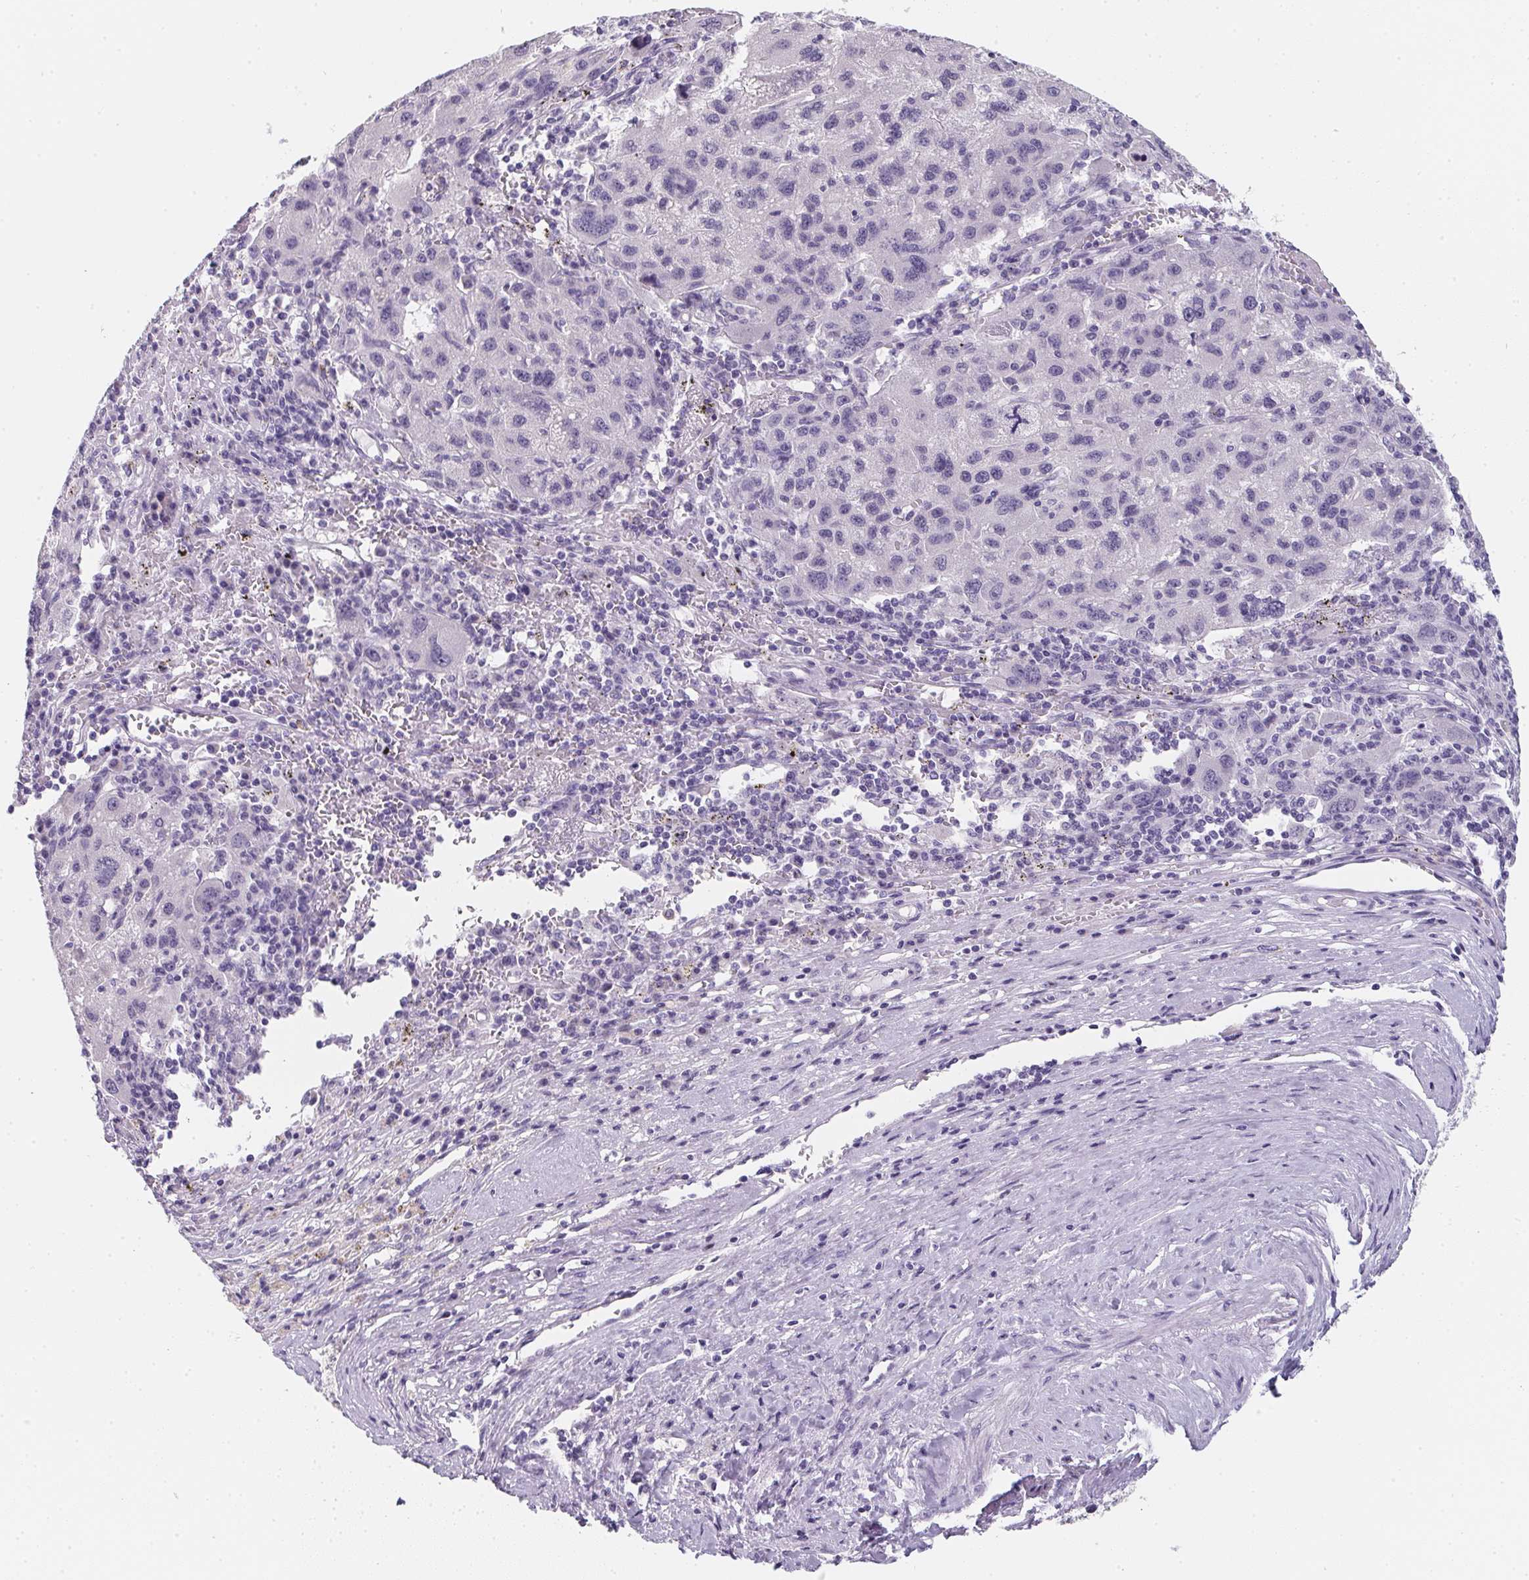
{"staining": {"intensity": "negative", "quantity": "none", "location": "none"}, "tissue": "liver cancer", "cell_type": "Tumor cells", "image_type": "cancer", "snomed": [{"axis": "morphology", "description": "Carcinoma, Hepatocellular, NOS"}, {"axis": "topography", "description": "Liver"}], "caption": "Immunohistochemical staining of human liver hepatocellular carcinoma reveals no significant positivity in tumor cells.", "gene": "MAP1A", "patient": {"sex": "female", "age": 77}}